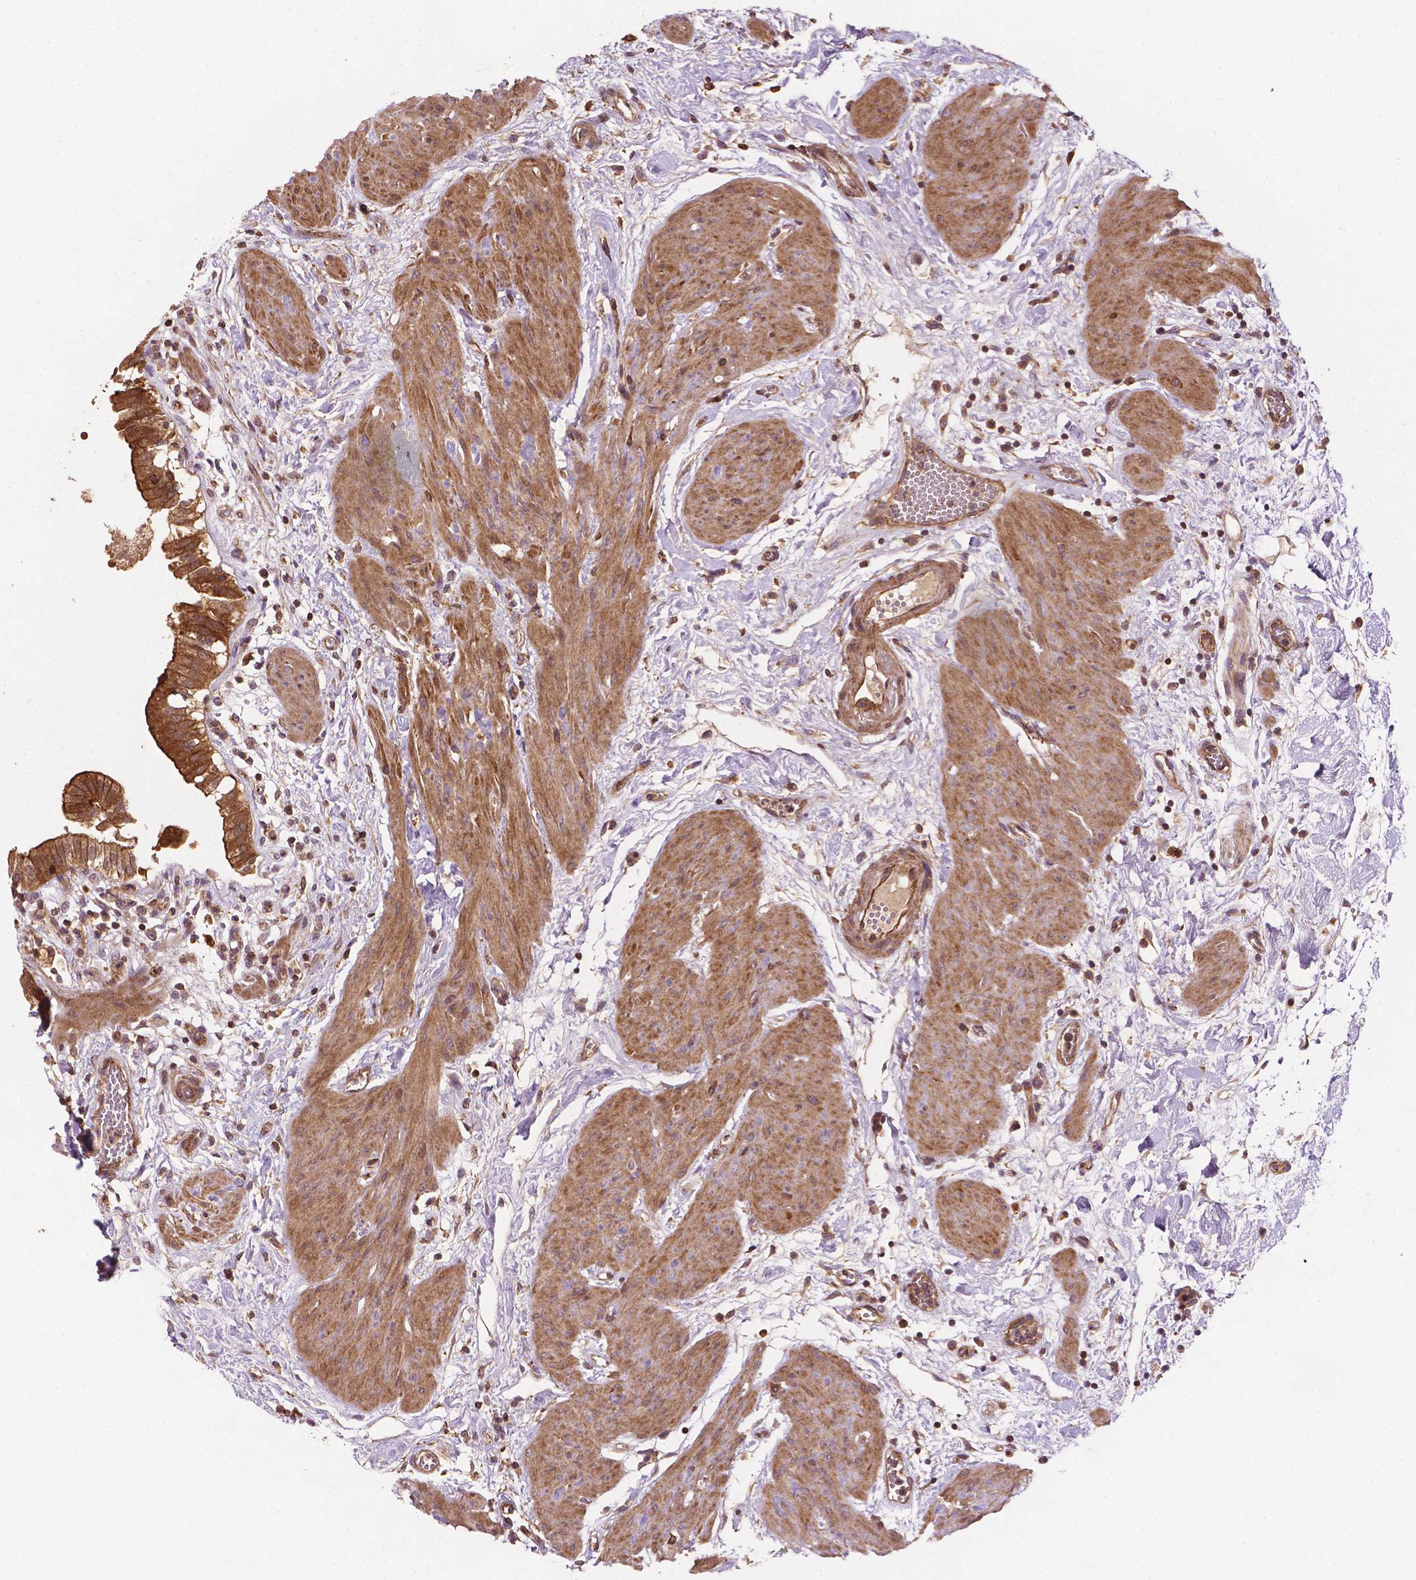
{"staining": {"intensity": "moderate", "quantity": ">75%", "location": "cytoplasmic/membranous"}, "tissue": "gallbladder", "cell_type": "Glandular cells", "image_type": "normal", "snomed": [{"axis": "morphology", "description": "Normal tissue, NOS"}, {"axis": "topography", "description": "Gallbladder"}], "caption": "A brown stain highlights moderate cytoplasmic/membranous staining of a protein in glandular cells of unremarkable gallbladder.", "gene": "ZMYND19", "patient": {"sex": "female", "age": 65}}